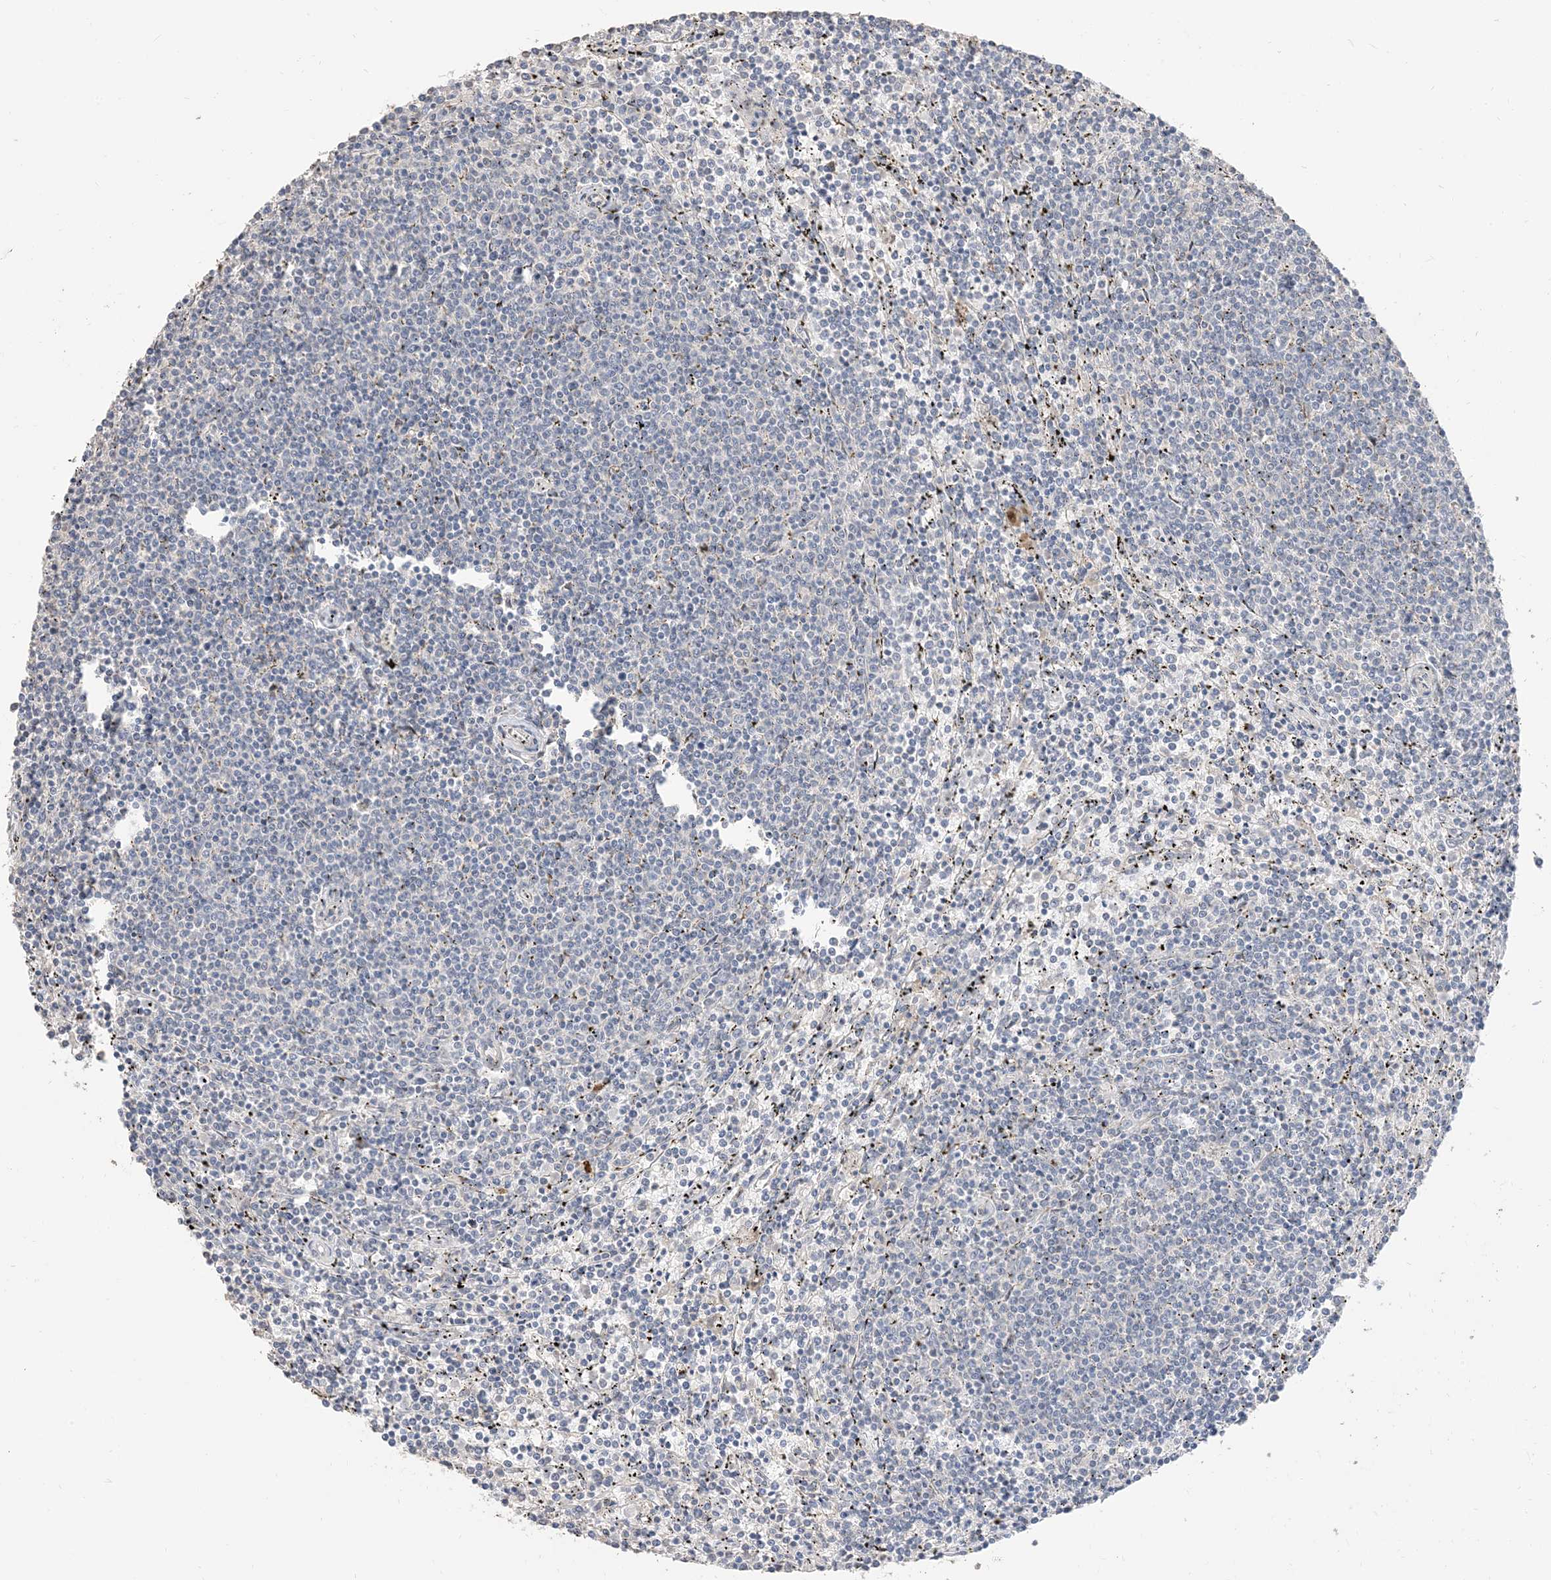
{"staining": {"intensity": "negative", "quantity": "none", "location": "none"}, "tissue": "lymphoma", "cell_type": "Tumor cells", "image_type": "cancer", "snomed": [{"axis": "morphology", "description": "Malignant lymphoma, non-Hodgkin's type, Low grade"}, {"axis": "topography", "description": "Spleen"}], "caption": "Human low-grade malignant lymphoma, non-Hodgkin's type stained for a protein using immunohistochemistry reveals no positivity in tumor cells.", "gene": "RNF175", "patient": {"sex": "female", "age": 50}}